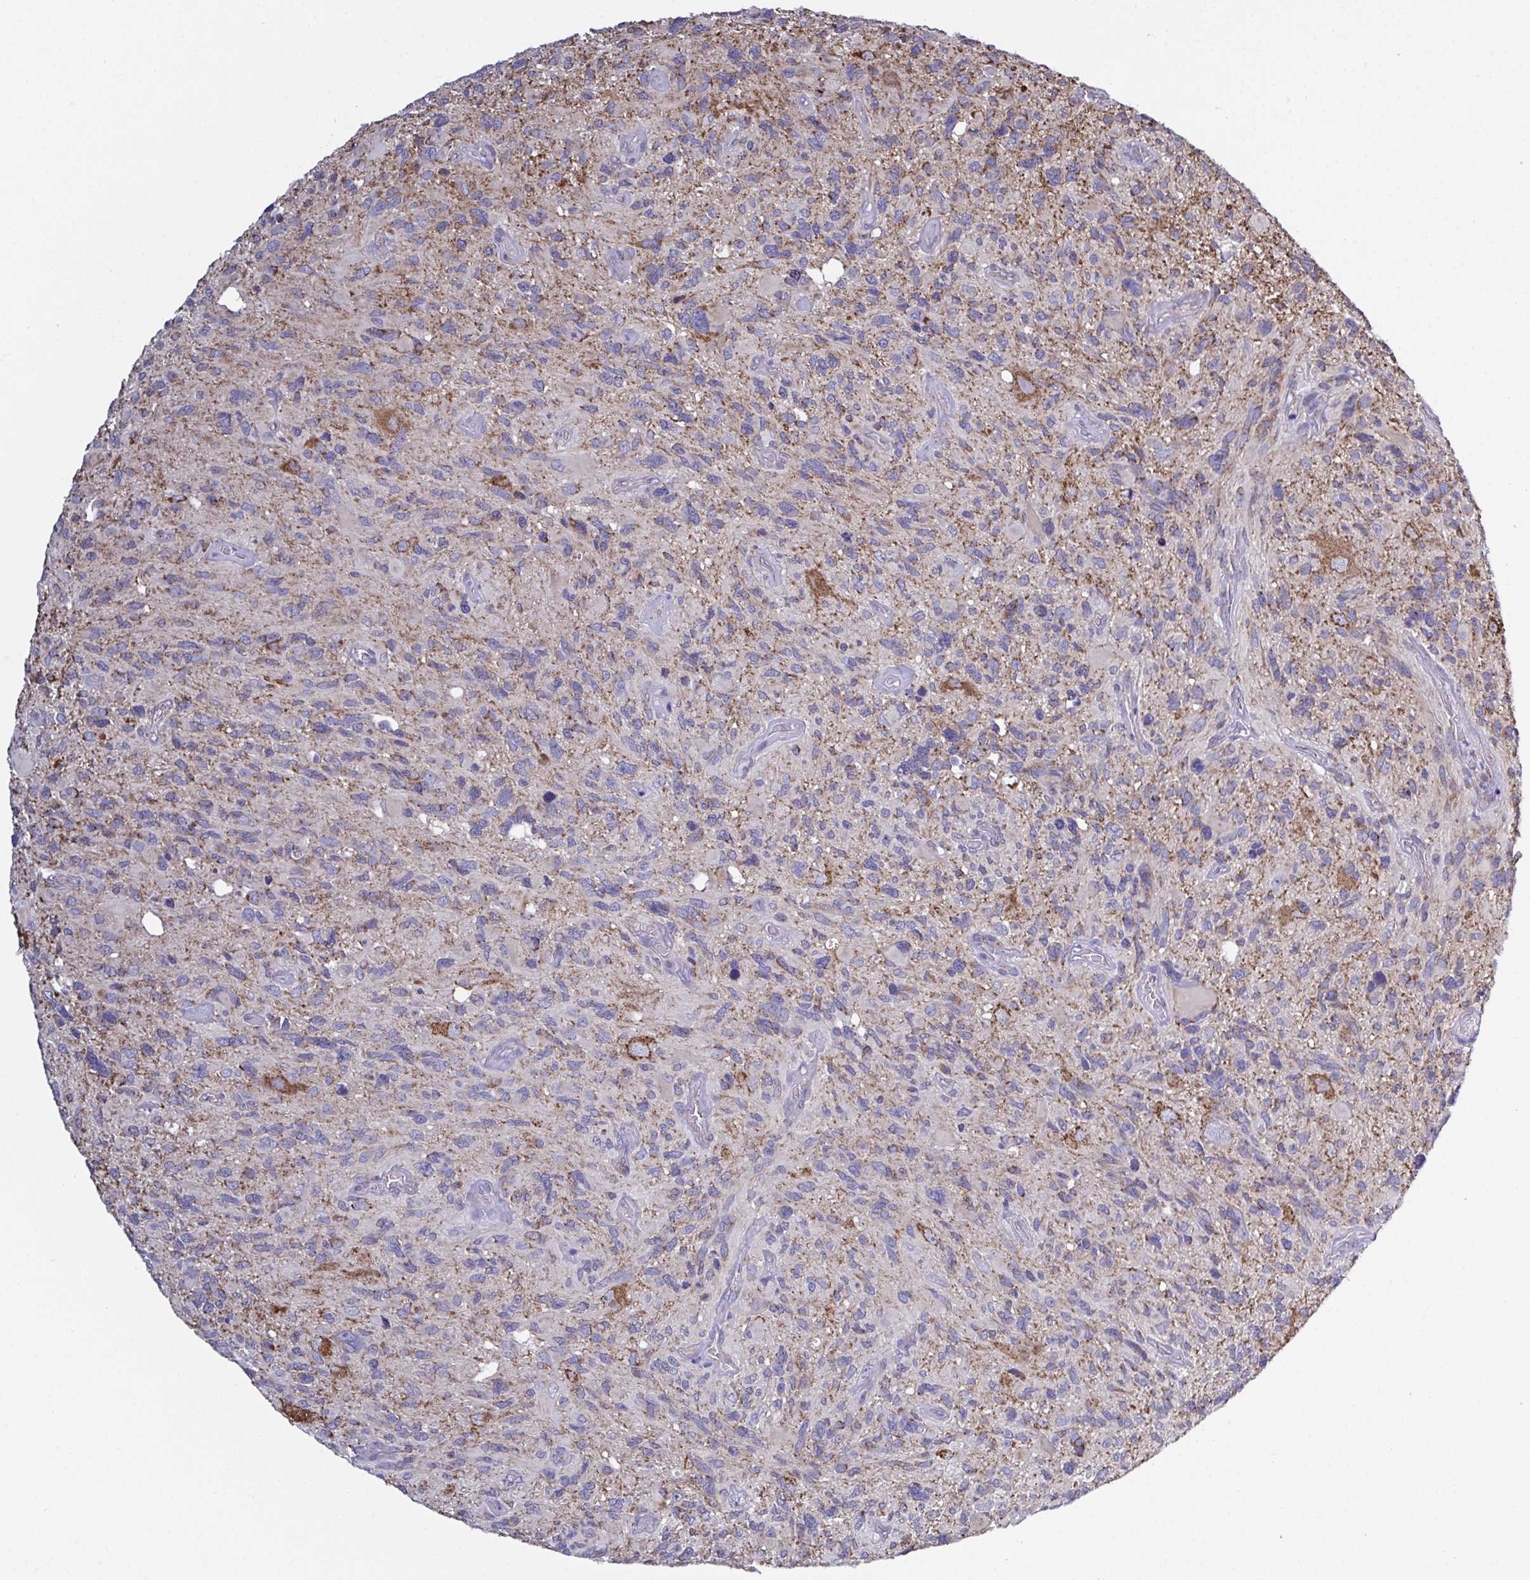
{"staining": {"intensity": "weak", "quantity": "25%-75%", "location": "cytoplasmic/membranous"}, "tissue": "glioma", "cell_type": "Tumor cells", "image_type": "cancer", "snomed": [{"axis": "morphology", "description": "Glioma, malignant, High grade"}, {"axis": "topography", "description": "Brain"}], "caption": "Tumor cells display weak cytoplasmic/membranous staining in approximately 25%-75% of cells in malignant glioma (high-grade). The staining was performed using DAB (3,3'-diaminobenzidine), with brown indicating positive protein expression. Nuclei are stained blue with hematoxylin.", "gene": "CSDE1", "patient": {"sex": "male", "age": 49}}